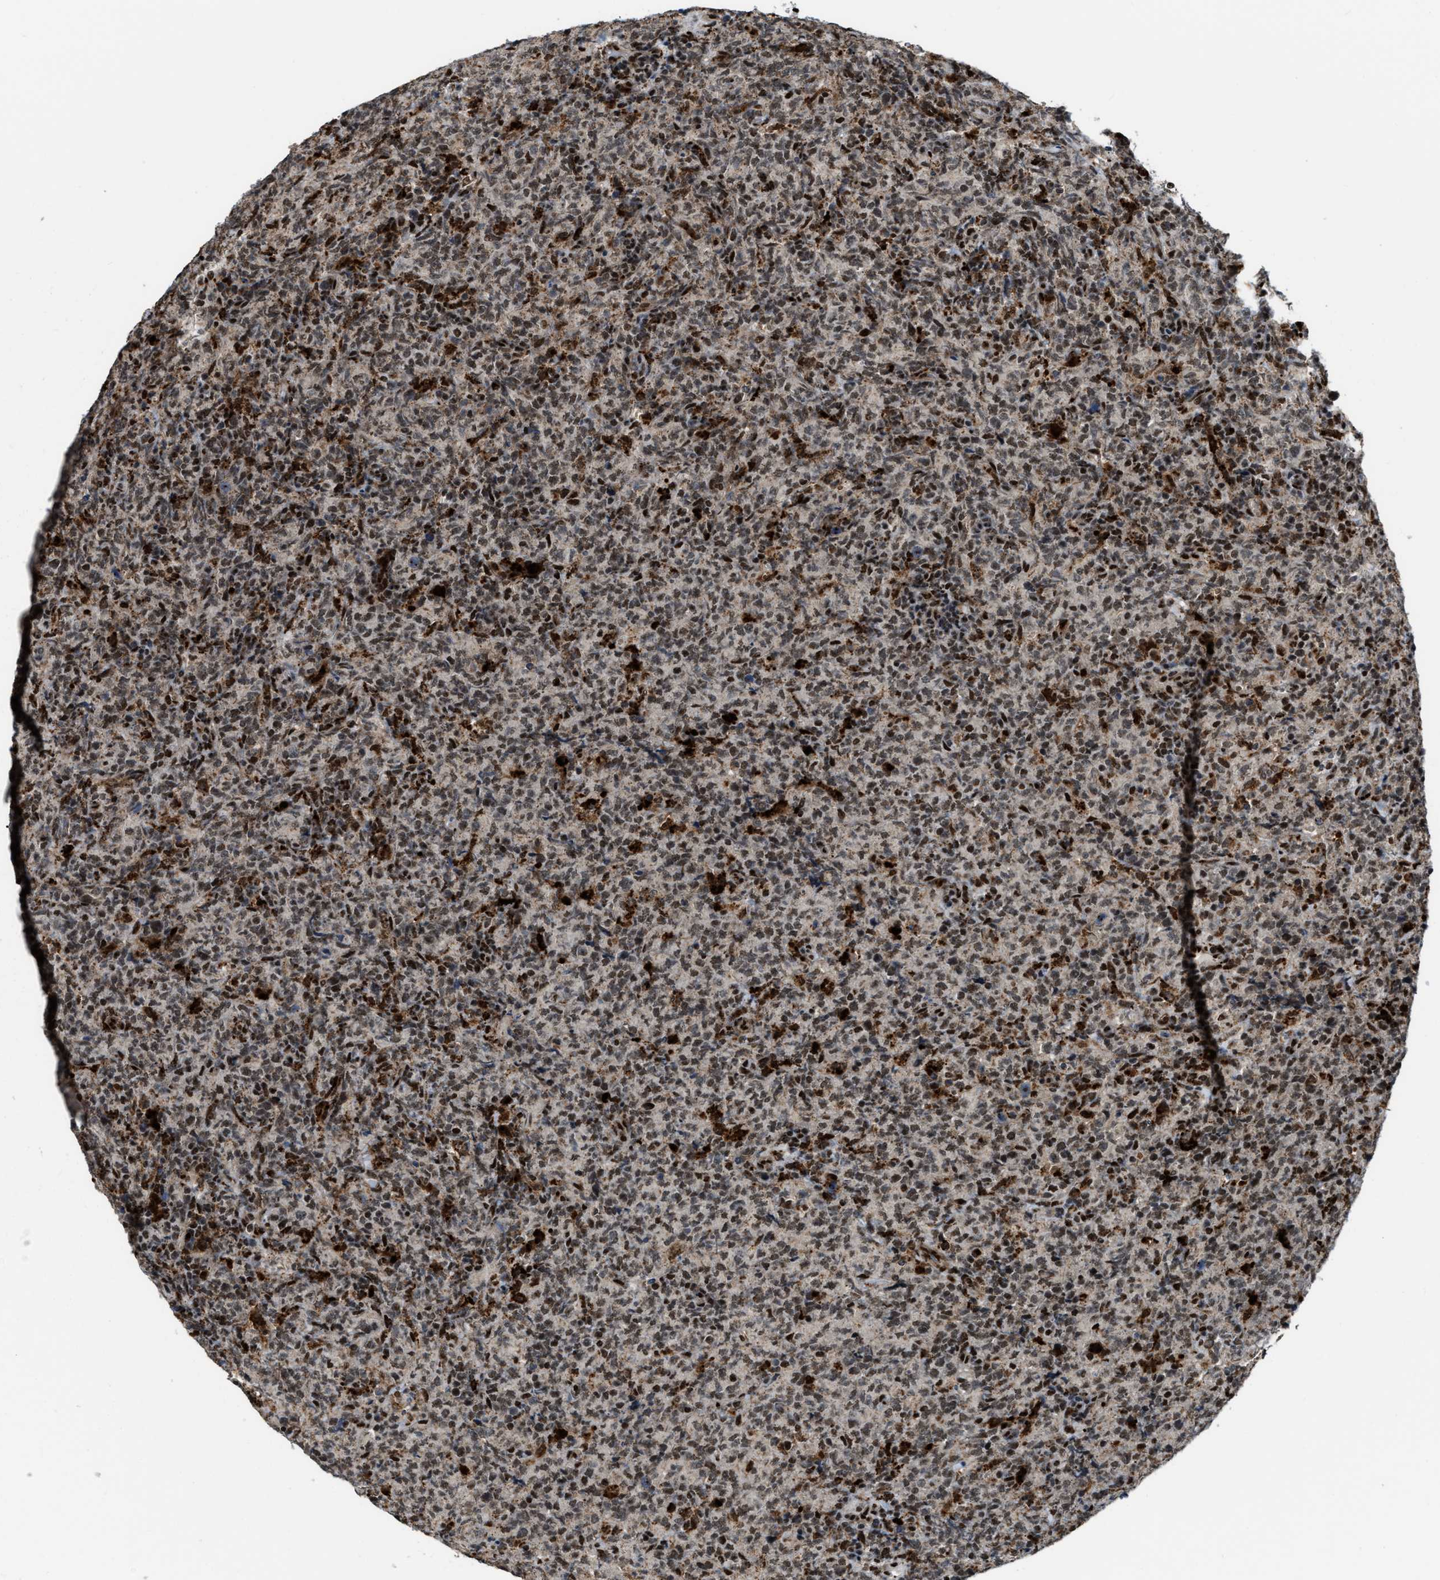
{"staining": {"intensity": "moderate", "quantity": ">75%", "location": "cytoplasmic/membranous,nuclear"}, "tissue": "lymphoma", "cell_type": "Tumor cells", "image_type": "cancer", "snomed": [{"axis": "morphology", "description": "Malignant lymphoma, non-Hodgkin's type, High grade"}, {"axis": "topography", "description": "Tonsil"}], "caption": "Immunohistochemical staining of malignant lymphoma, non-Hodgkin's type (high-grade) exhibits medium levels of moderate cytoplasmic/membranous and nuclear staining in about >75% of tumor cells.", "gene": "NUMA1", "patient": {"sex": "female", "age": 36}}